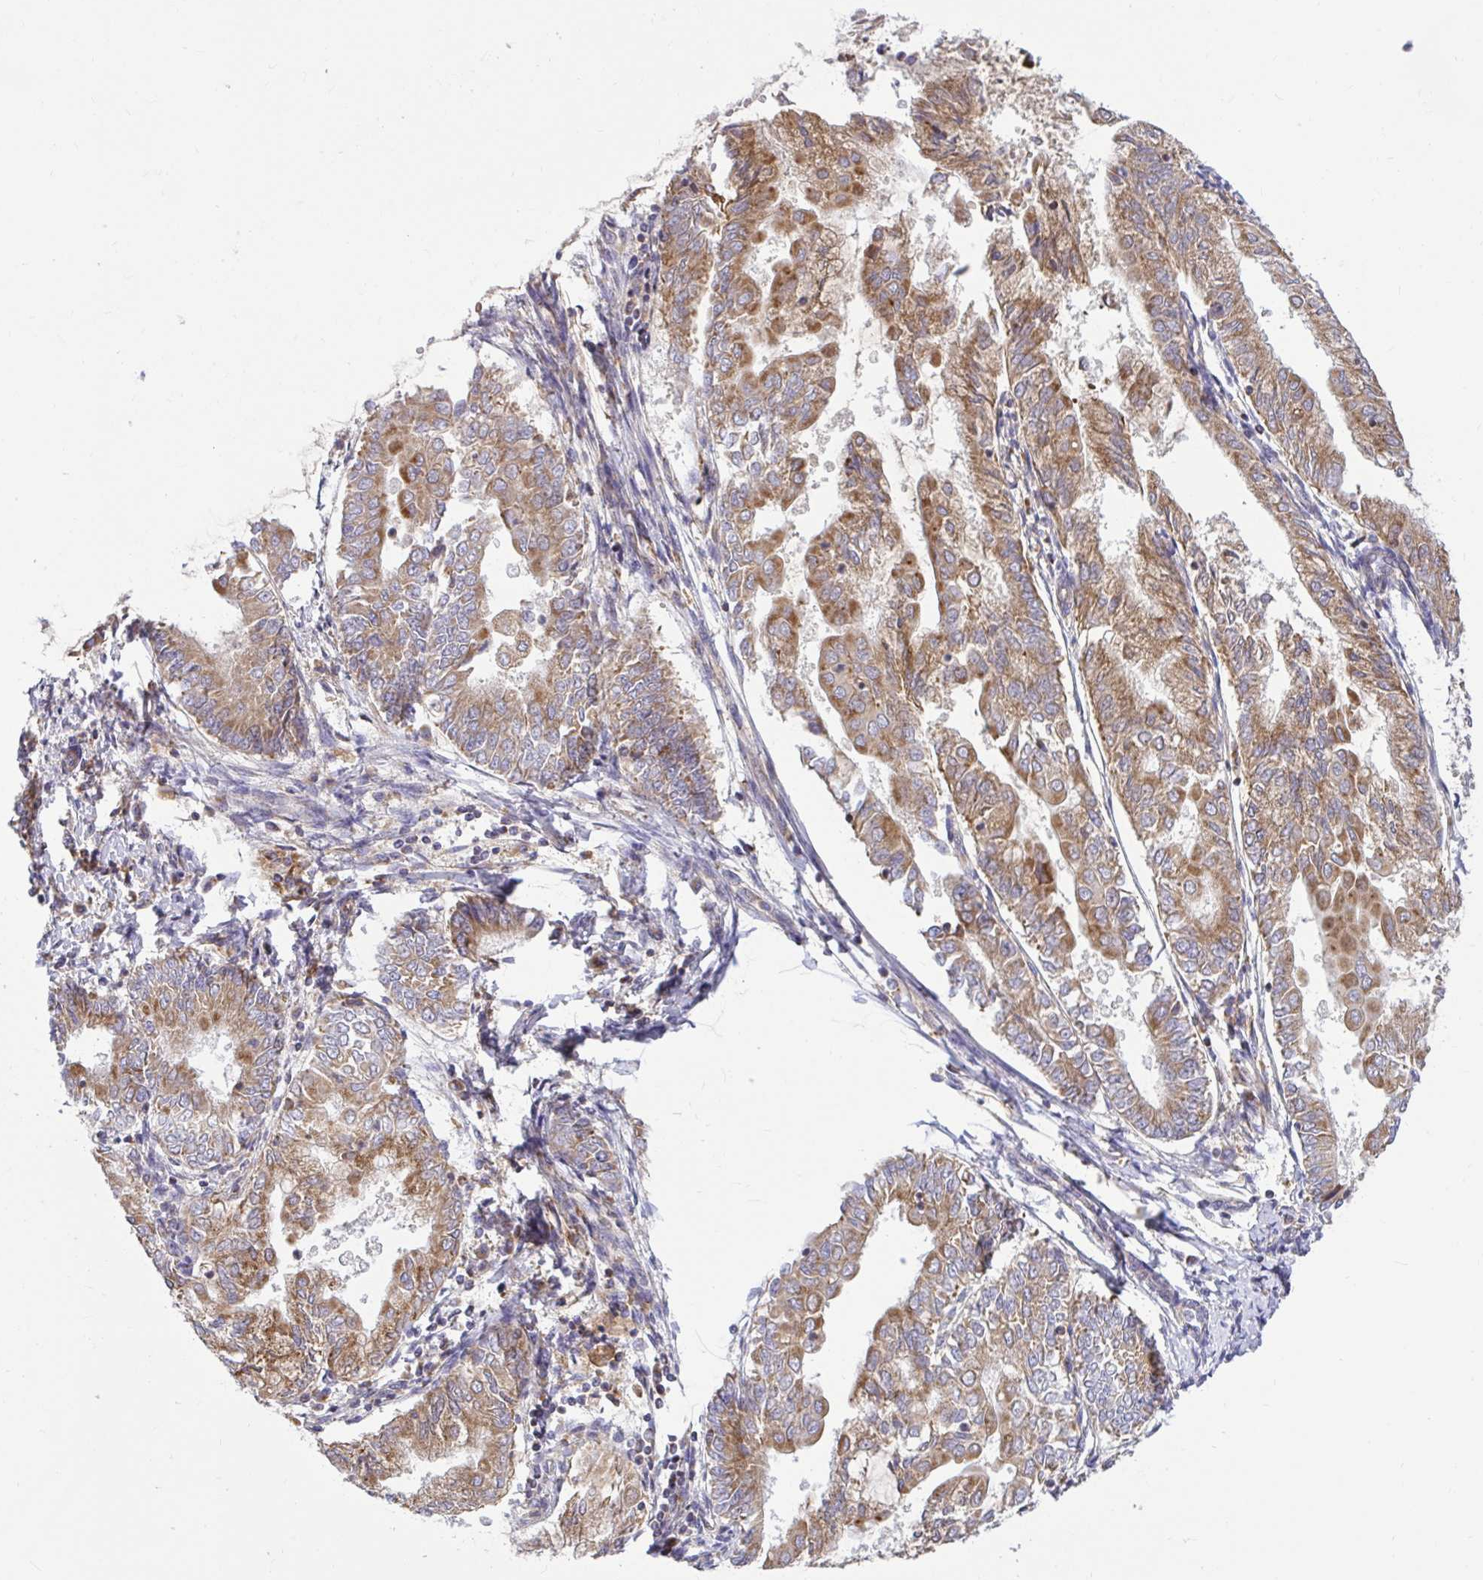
{"staining": {"intensity": "moderate", "quantity": ">75%", "location": "cytoplasmic/membranous"}, "tissue": "endometrial cancer", "cell_type": "Tumor cells", "image_type": "cancer", "snomed": [{"axis": "morphology", "description": "Adenocarcinoma, NOS"}, {"axis": "topography", "description": "Endometrium"}], "caption": "DAB immunohistochemical staining of human adenocarcinoma (endometrial) demonstrates moderate cytoplasmic/membranous protein staining in approximately >75% of tumor cells.", "gene": "VTI1B", "patient": {"sex": "female", "age": 68}}